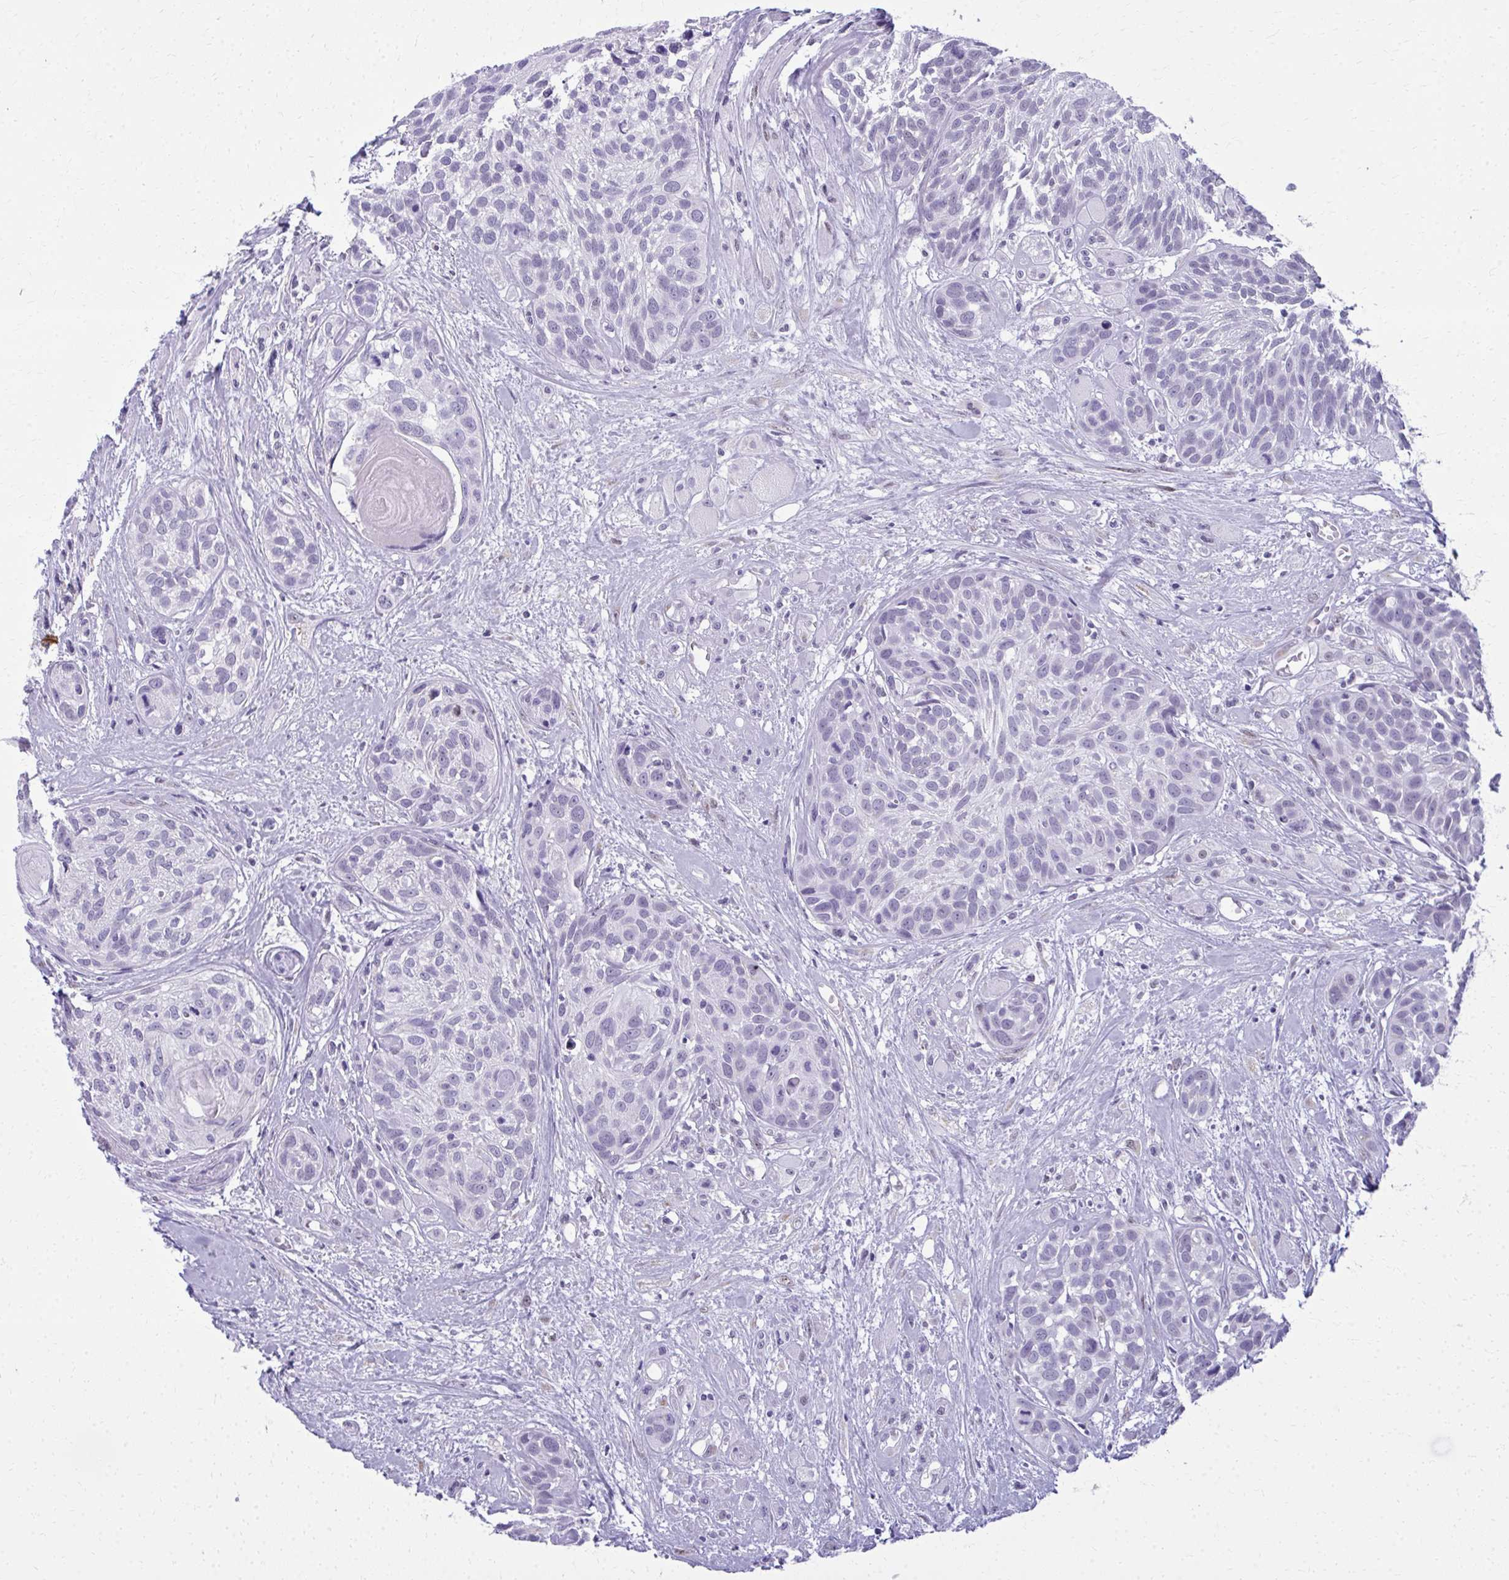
{"staining": {"intensity": "negative", "quantity": "none", "location": "none"}, "tissue": "head and neck cancer", "cell_type": "Tumor cells", "image_type": "cancer", "snomed": [{"axis": "morphology", "description": "Squamous cell carcinoma, NOS"}, {"axis": "topography", "description": "Head-Neck"}], "caption": "DAB (3,3'-diaminobenzidine) immunohistochemical staining of human head and neck squamous cell carcinoma shows no significant positivity in tumor cells.", "gene": "SCLY", "patient": {"sex": "female", "age": 50}}